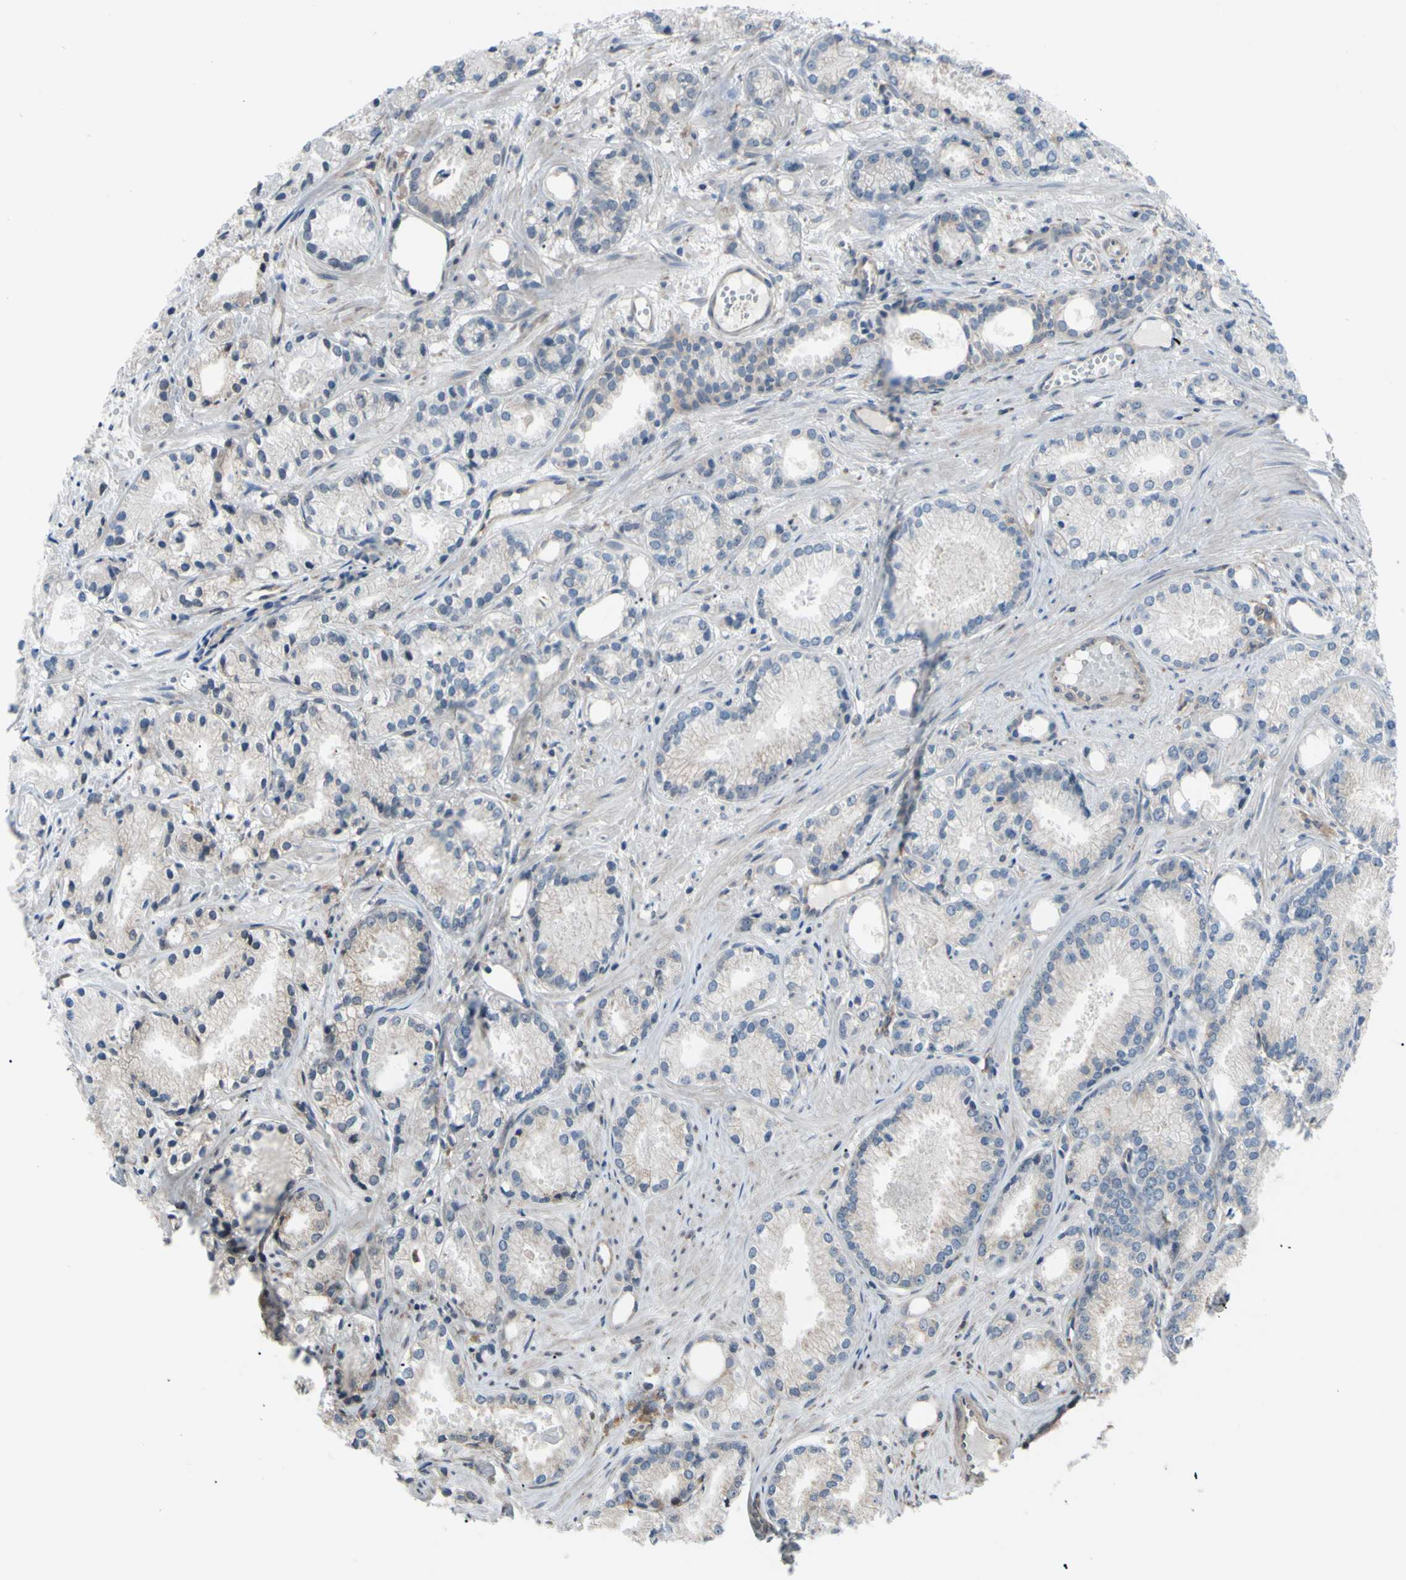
{"staining": {"intensity": "negative", "quantity": "none", "location": "none"}, "tissue": "prostate cancer", "cell_type": "Tumor cells", "image_type": "cancer", "snomed": [{"axis": "morphology", "description": "Adenocarcinoma, Low grade"}, {"axis": "topography", "description": "Prostate"}], "caption": "This is an immunohistochemistry (IHC) photomicrograph of human prostate cancer. There is no staining in tumor cells.", "gene": "BMF", "patient": {"sex": "male", "age": 72}}